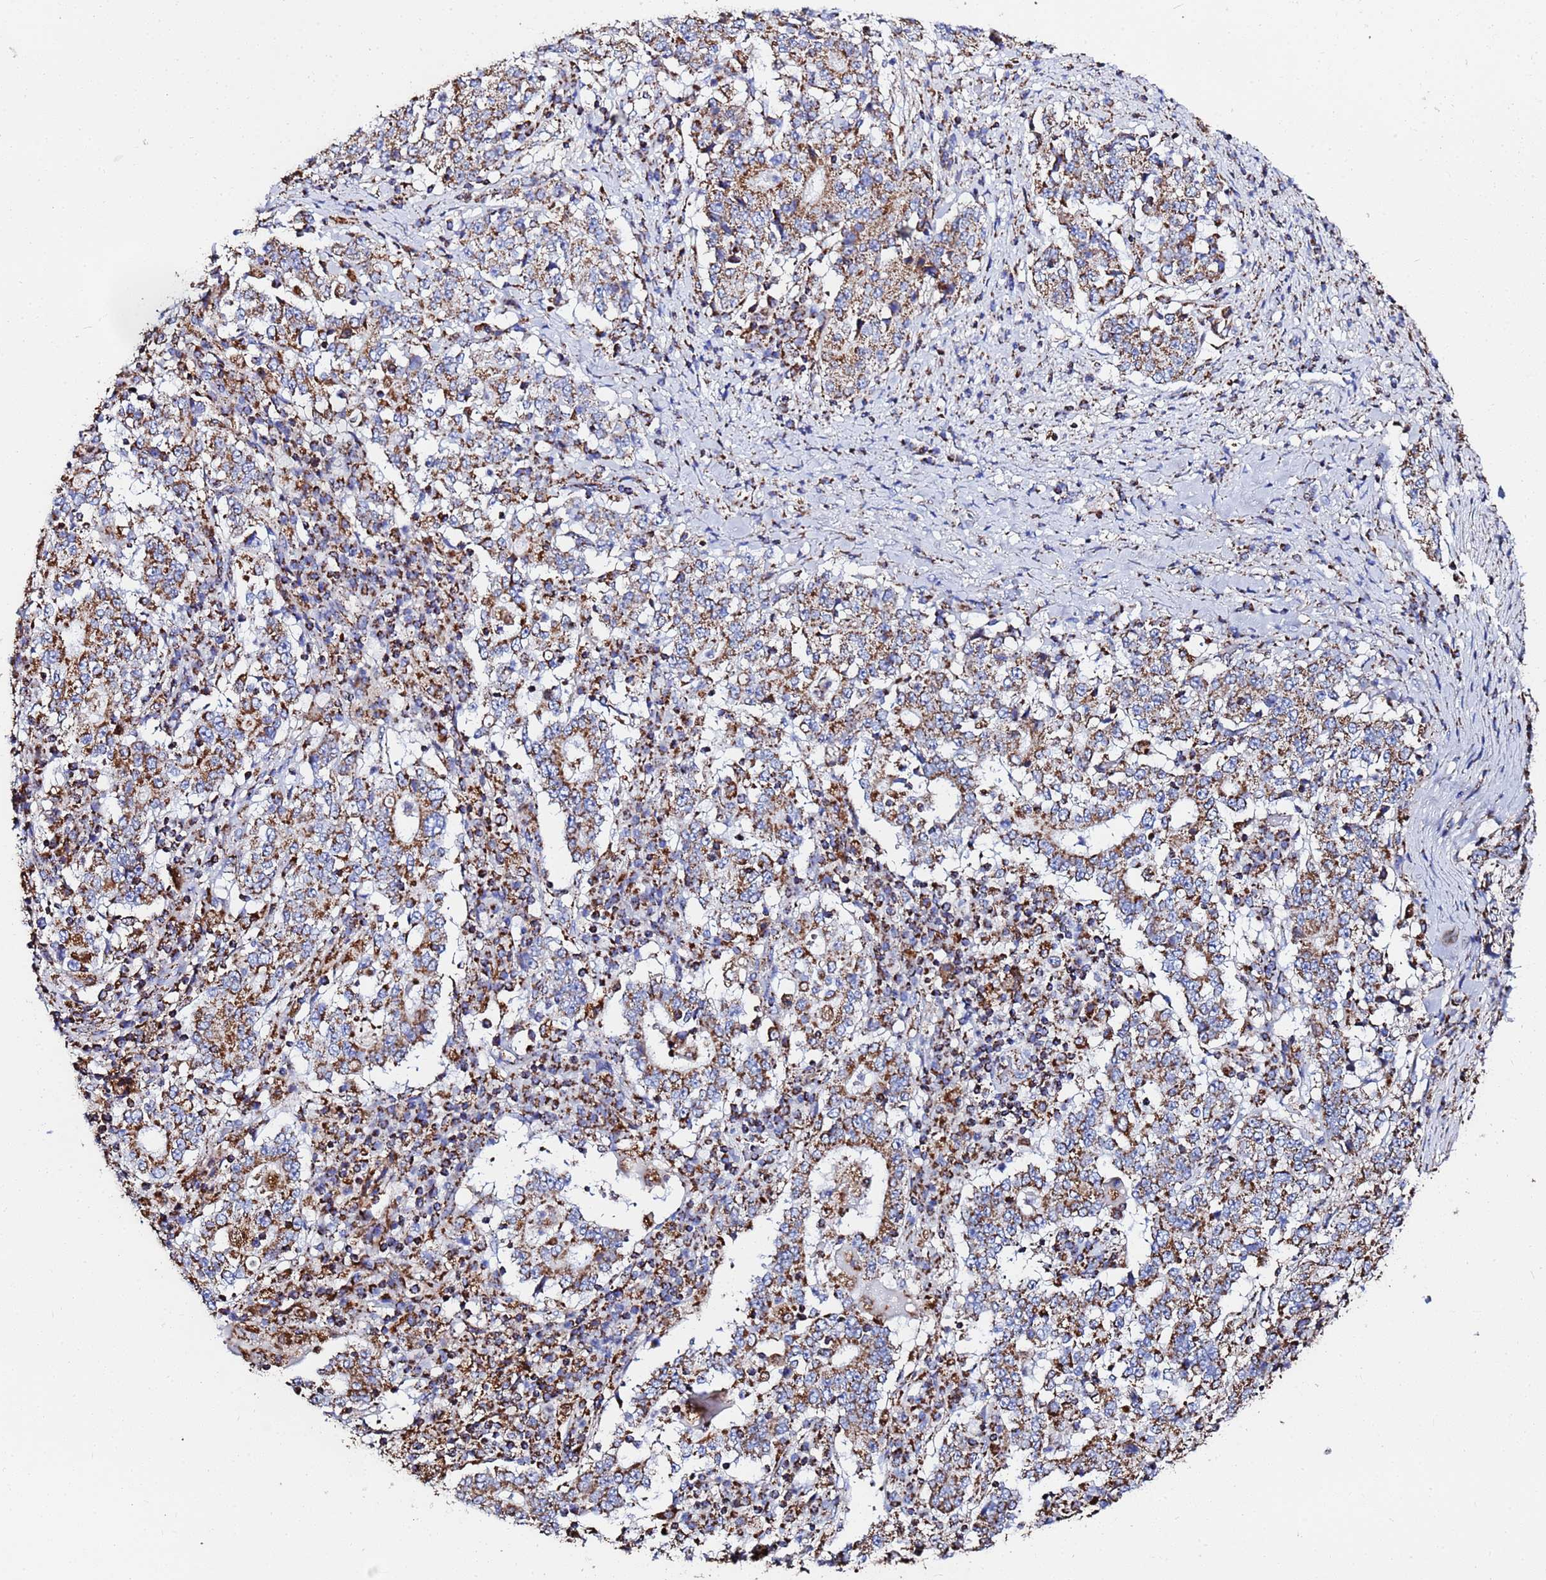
{"staining": {"intensity": "strong", "quantity": ">75%", "location": "cytoplasmic/membranous"}, "tissue": "stomach cancer", "cell_type": "Tumor cells", "image_type": "cancer", "snomed": [{"axis": "morphology", "description": "Adenocarcinoma, NOS"}, {"axis": "topography", "description": "Stomach"}], "caption": "High-magnification brightfield microscopy of adenocarcinoma (stomach) stained with DAB (3,3'-diaminobenzidine) (brown) and counterstained with hematoxylin (blue). tumor cells exhibit strong cytoplasmic/membranous positivity is seen in approximately>75% of cells.", "gene": "GLUD1", "patient": {"sex": "male", "age": 59}}